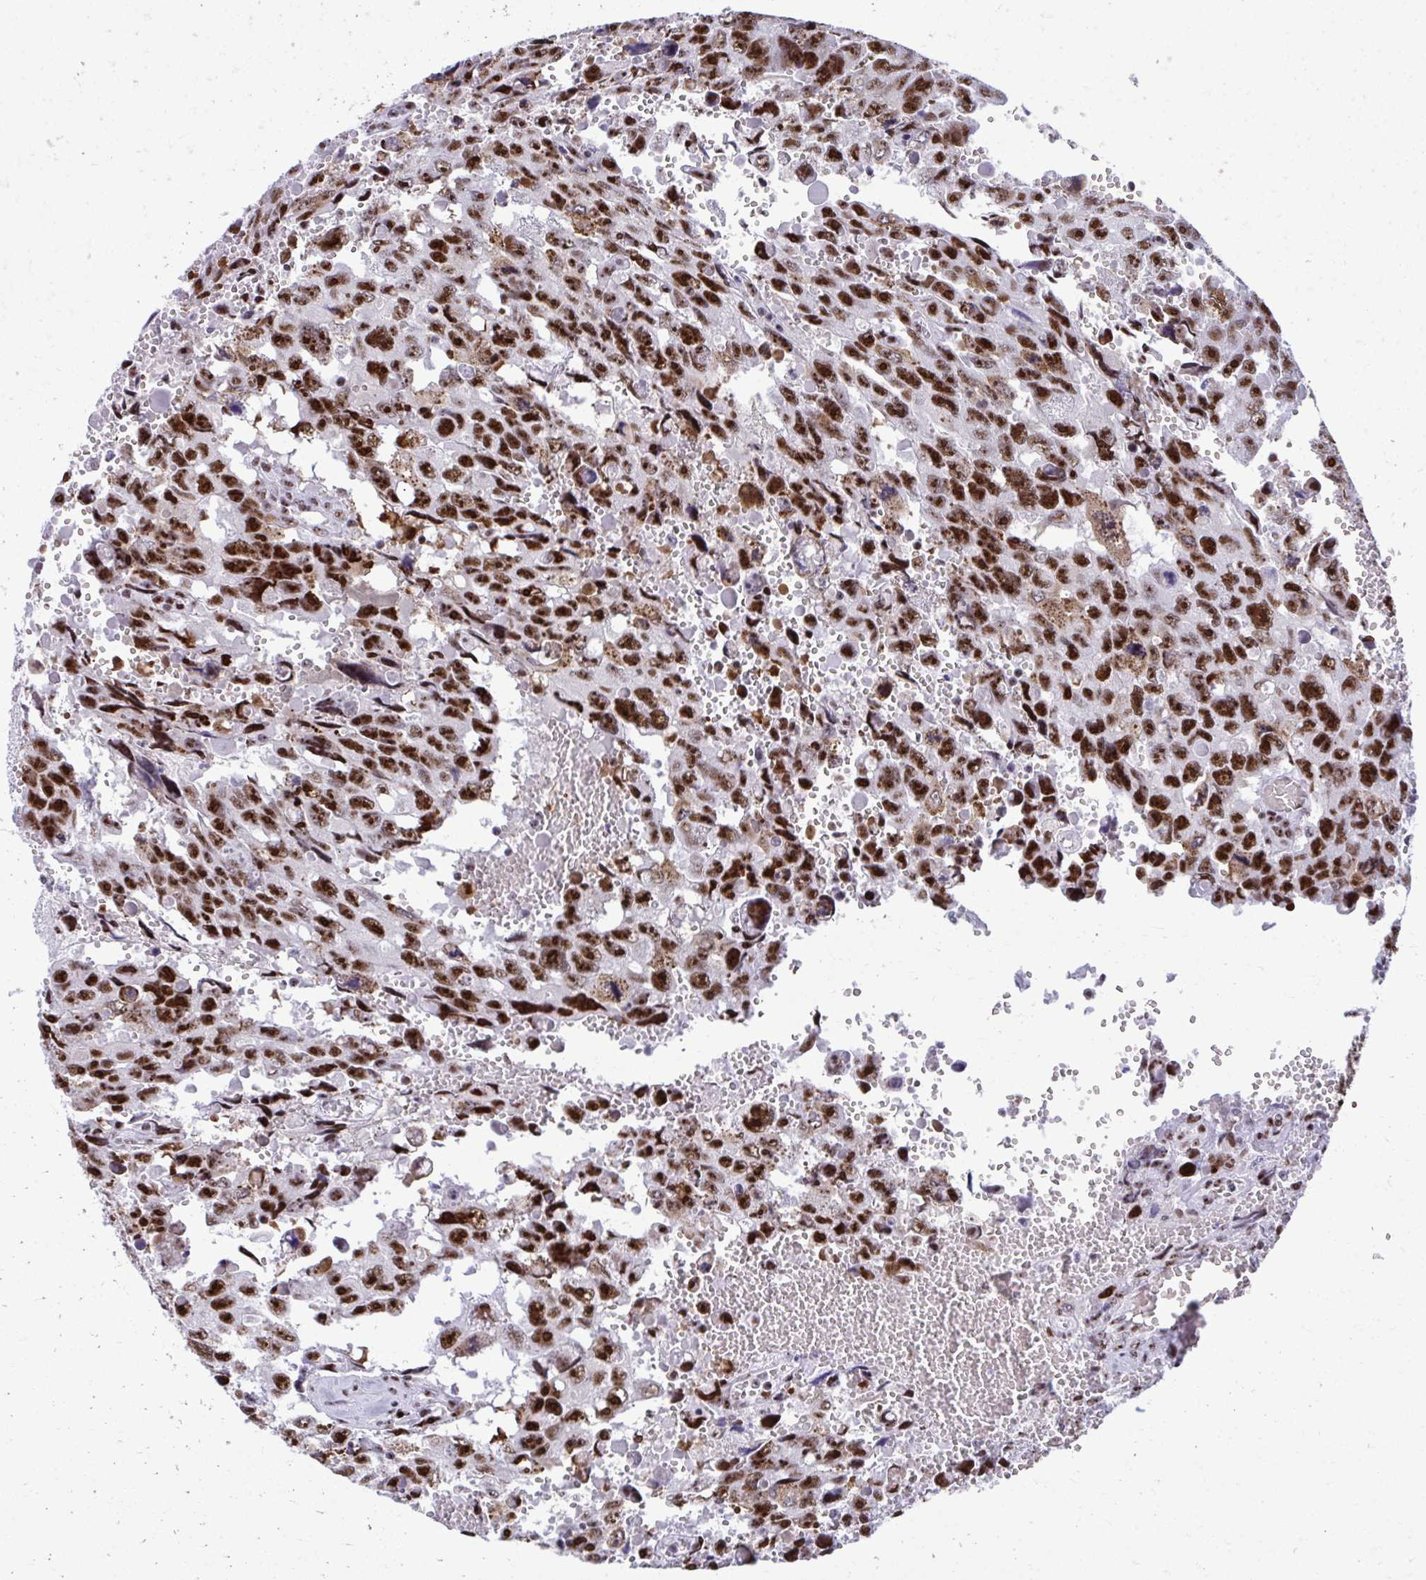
{"staining": {"intensity": "strong", "quantity": ">75%", "location": "nuclear"}, "tissue": "testis cancer", "cell_type": "Tumor cells", "image_type": "cancer", "snomed": [{"axis": "morphology", "description": "Seminoma, NOS"}, {"axis": "topography", "description": "Testis"}], "caption": "Testis cancer was stained to show a protein in brown. There is high levels of strong nuclear expression in approximately >75% of tumor cells.", "gene": "PELP1", "patient": {"sex": "male", "age": 26}}